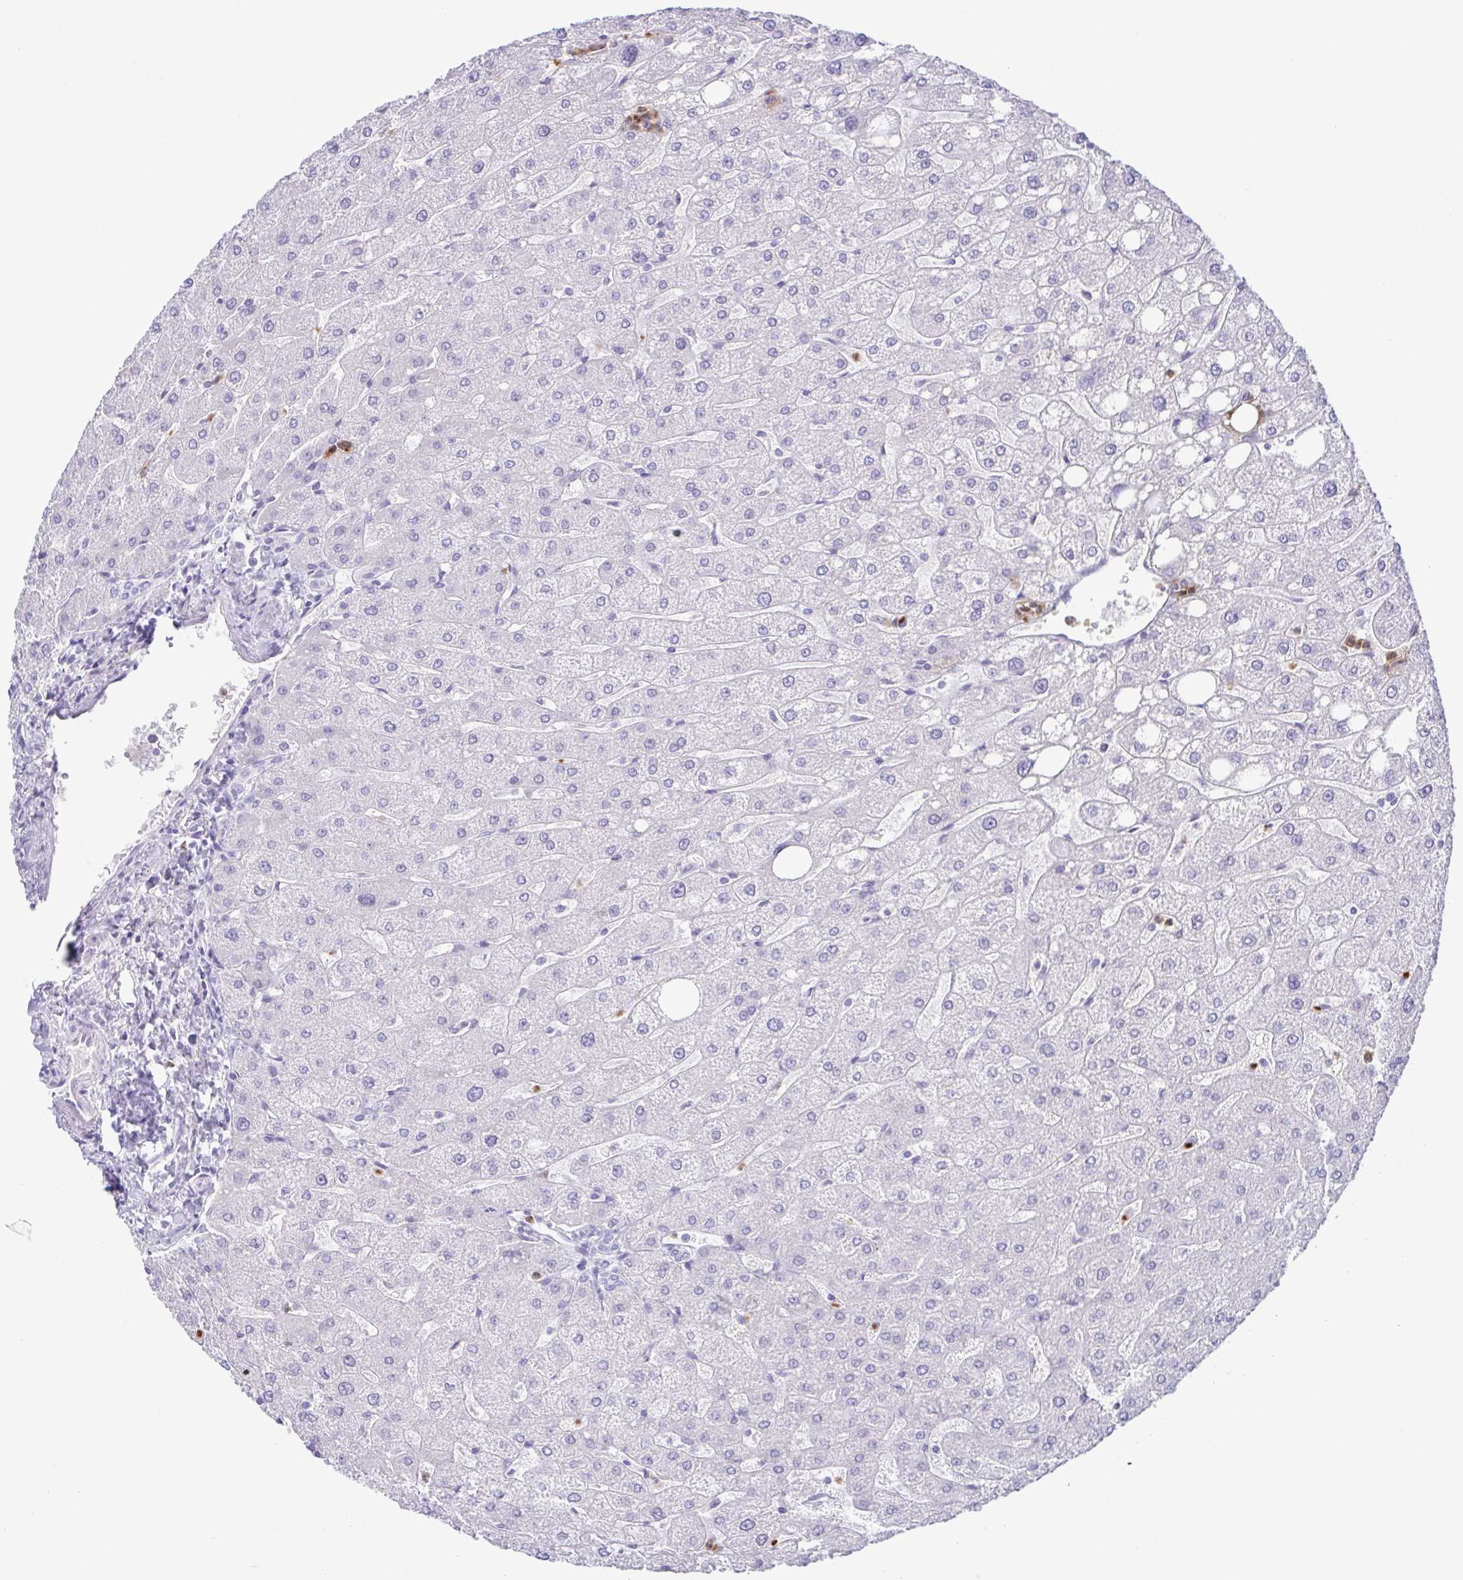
{"staining": {"intensity": "negative", "quantity": "none", "location": "none"}, "tissue": "liver", "cell_type": "Cholangiocytes", "image_type": "normal", "snomed": [{"axis": "morphology", "description": "Normal tissue, NOS"}, {"axis": "topography", "description": "Liver"}], "caption": "The IHC histopathology image has no significant staining in cholangiocytes of liver. (Brightfield microscopy of DAB (3,3'-diaminobenzidine) immunohistochemistry at high magnification).", "gene": "AZU1", "patient": {"sex": "male", "age": 67}}